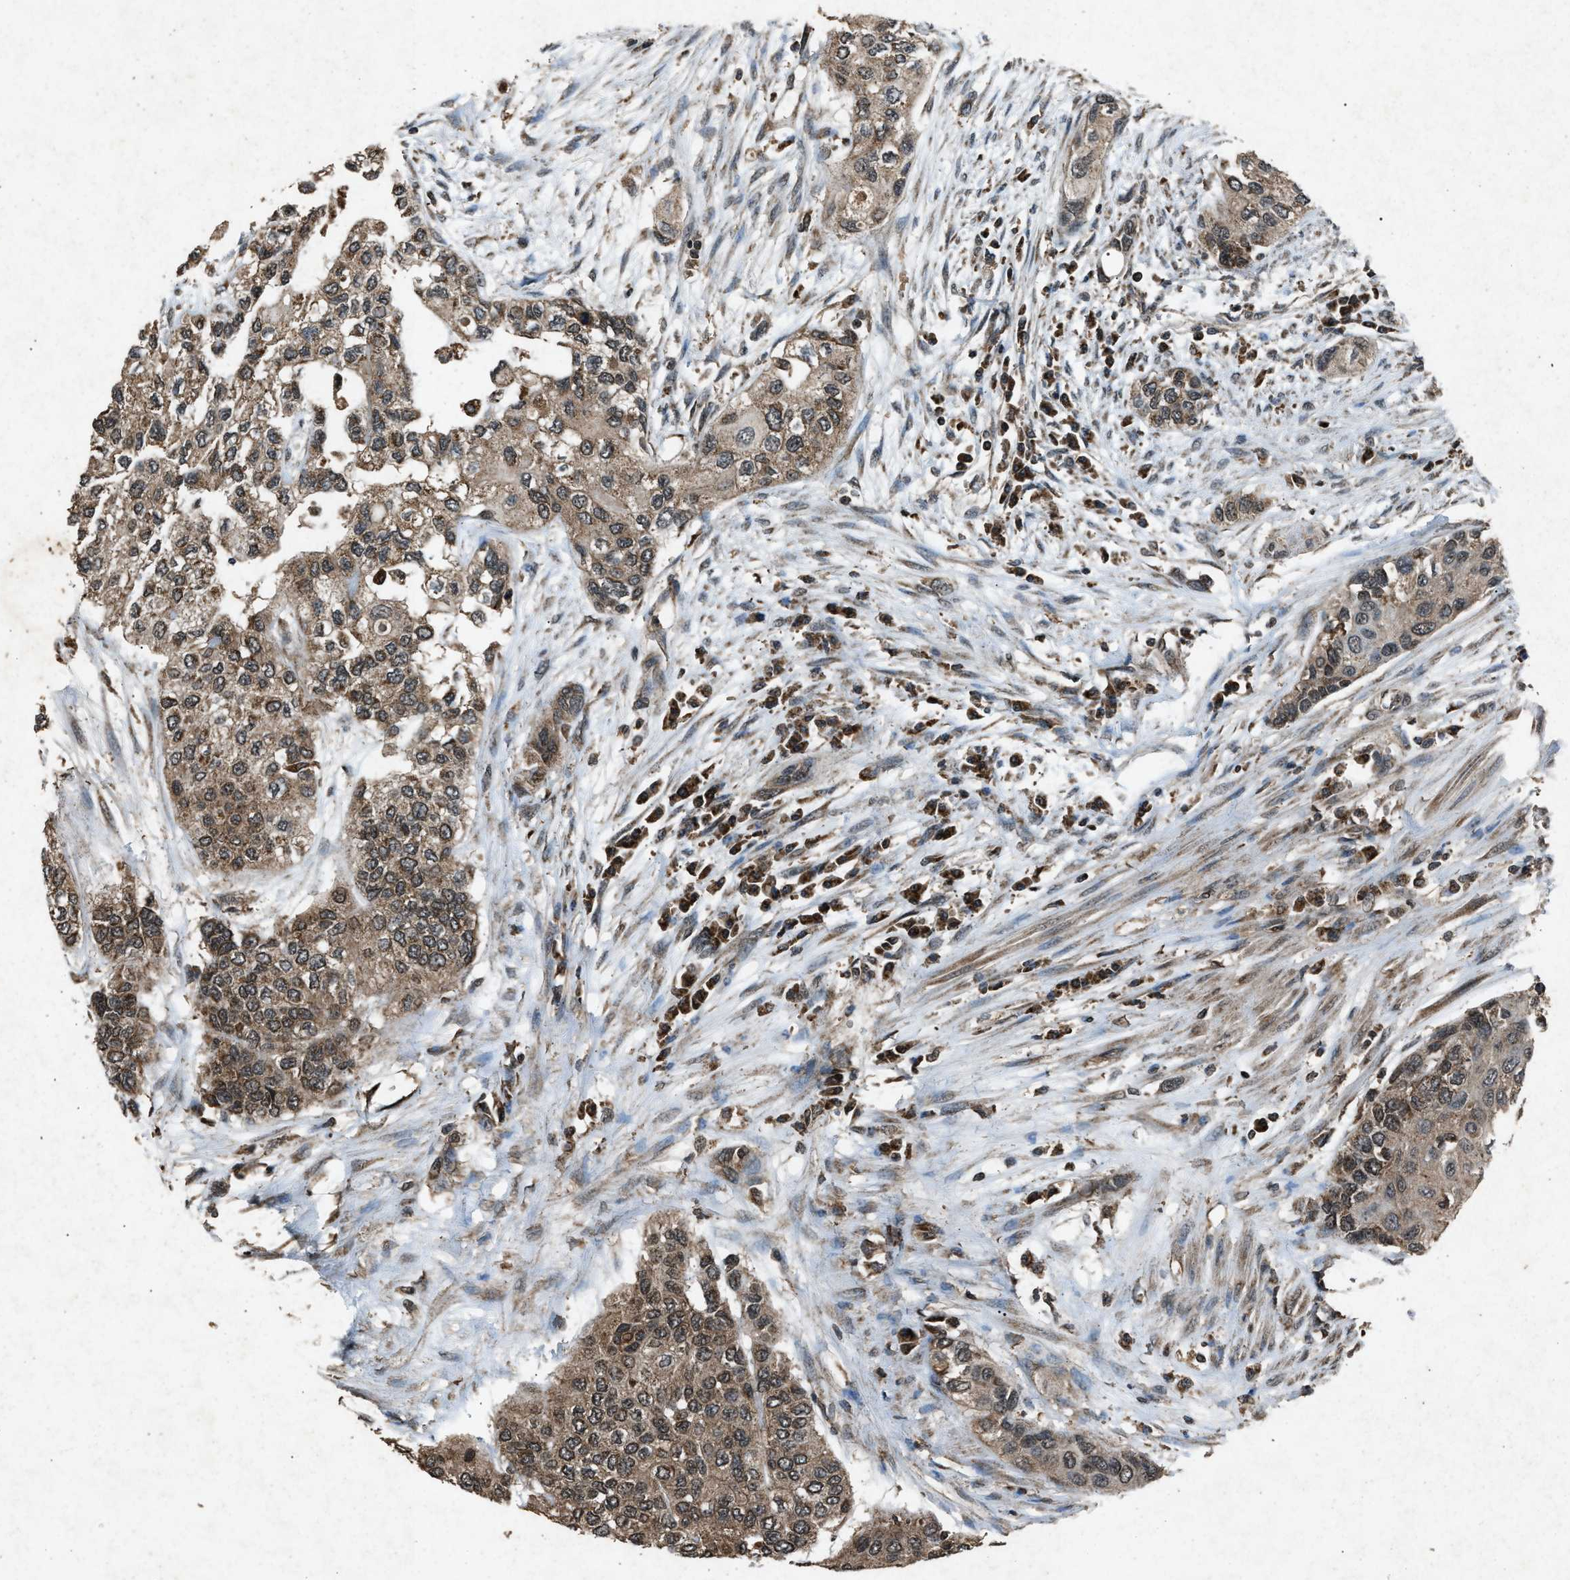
{"staining": {"intensity": "moderate", "quantity": ">75%", "location": "cytoplasmic/membranous"}, "tissue": "urothelial cancer", "cell_type": "Tumor cells", "image_type": "cancer", "snomed": [{"axis": "morphology", "description": "Urothelial carcinoma, High grade"}, {"axis": "topography", "description": "Urinary bladder"}], "caption": "High-grade urothelial carcinoma stained with a protein marker demonstrates moderate staining in tumor cells.", "gene": "OAS1", "patient": {"sex": "female", "age": 56}}